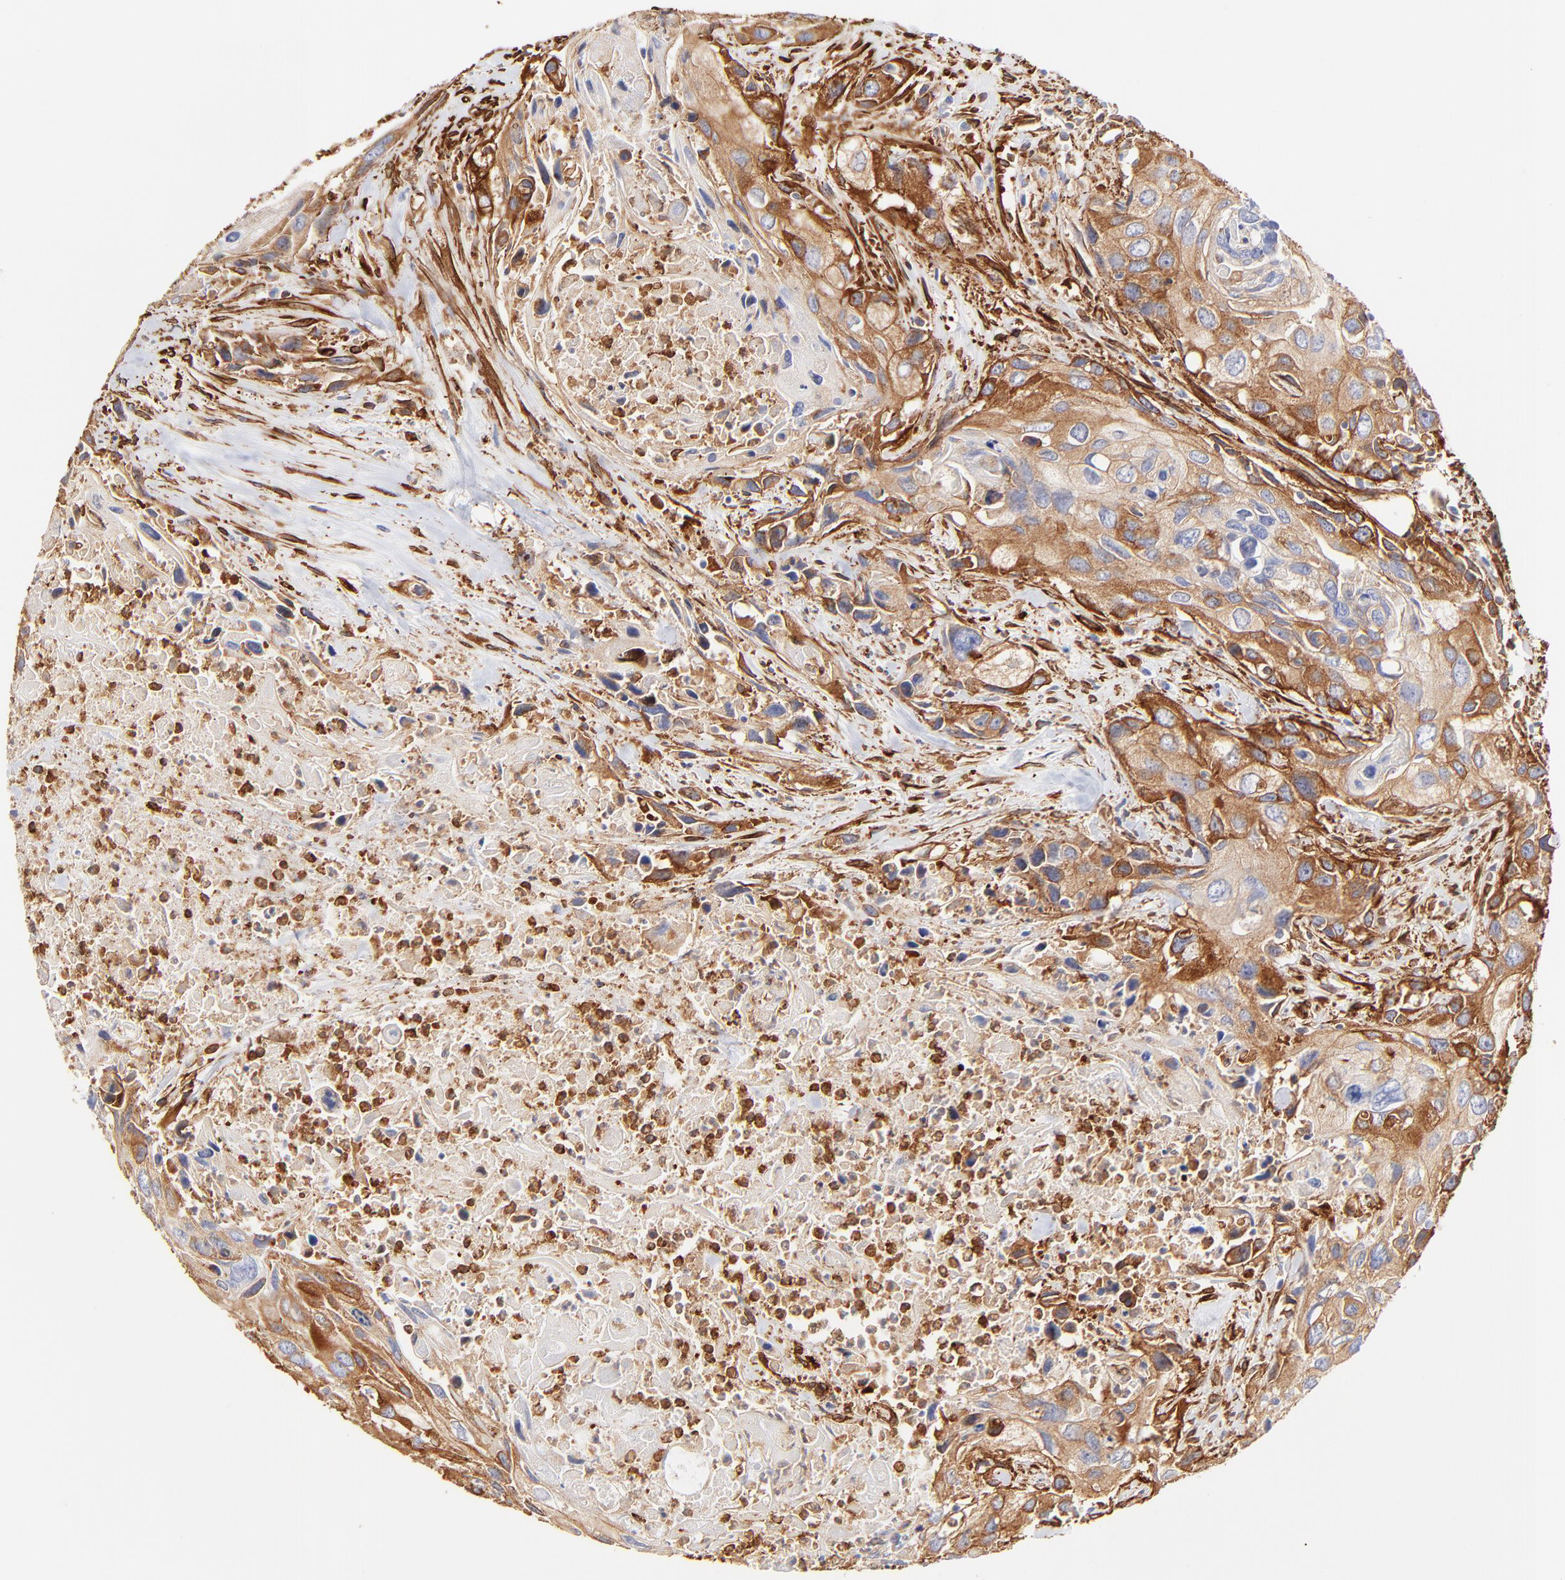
{"staining": {"intensity": "strong", "quantity": ">75%", "location": "cytoplasmic/membranous"}, "tissue": "urothelial cancer", "cell_type": "Tumor cells", "image_type": "cancer", "snomed": [{"axis": "morphology", "description": "Urothelial carcinoma, High grade"}, {"axis": "topography", "description": "Urinary bladder"}], "caption": "Human high-grade urothelial carcinoma stained for a protein (brown) demonstrates strong cytoplasmic/membranous positive expression in about >75% of tumor cells.", "gene": "FLNA", "patient": {"sex": "male", "age": 71}}